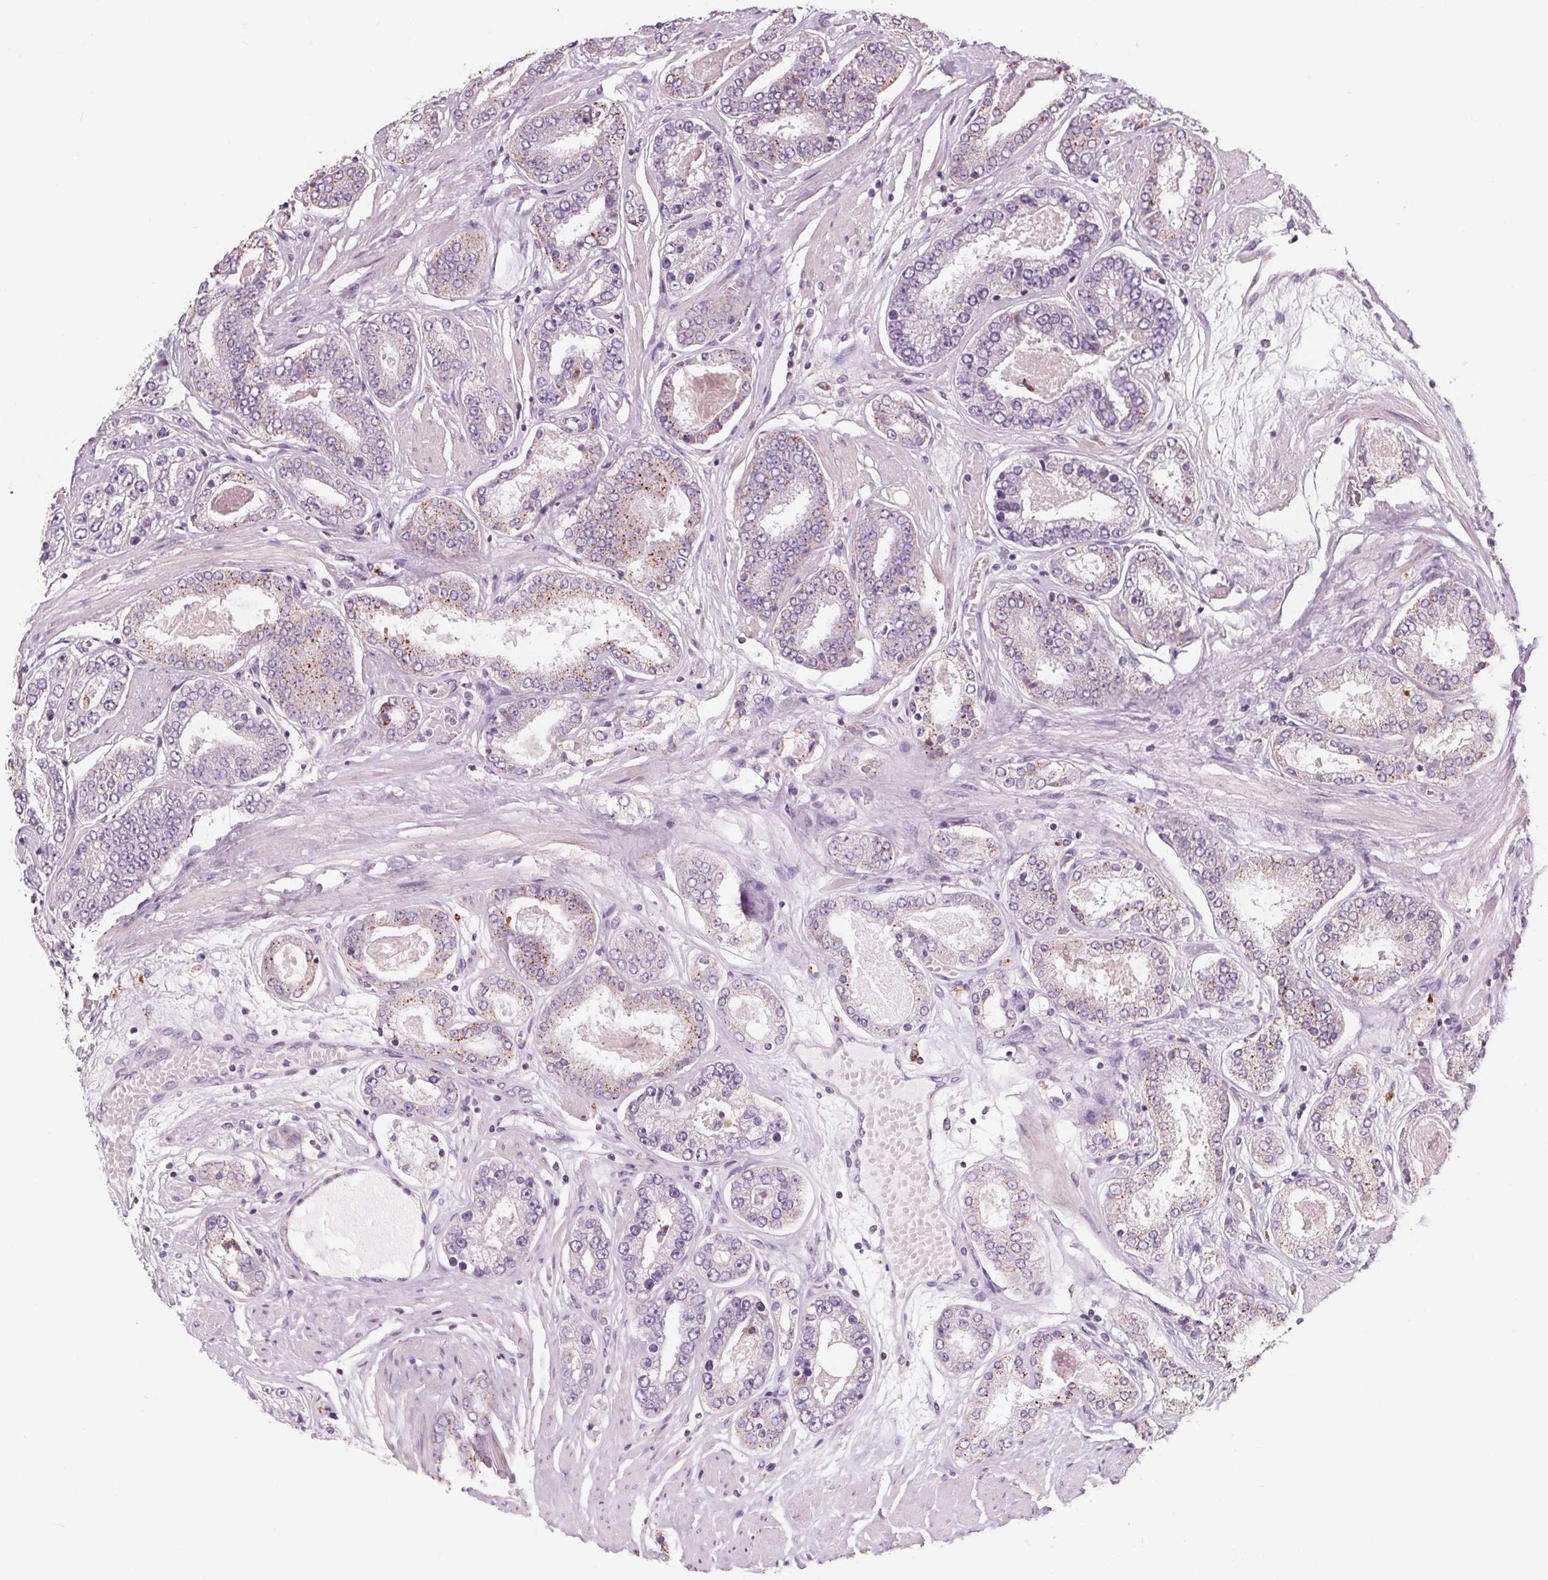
{"staining": {"intensity": "moderate", "quantity": "<25%", "location": "cytoplasmic/membranous"}, "tissue": "prostate cancer", "cell_type": "Tumor cells", "image_type": "cancer", "snomed": [{"axis": "morphology", "description": "Adenocarcinoma, High grade"}, {"axis": "topography", "description": "Prostate"}], "caption": "Human prostate cancer stained with a protein marker reveals moderate staining in tumor cells.", "gene": "SAMD5", "patient": {"sex": "male", "age": 63}}